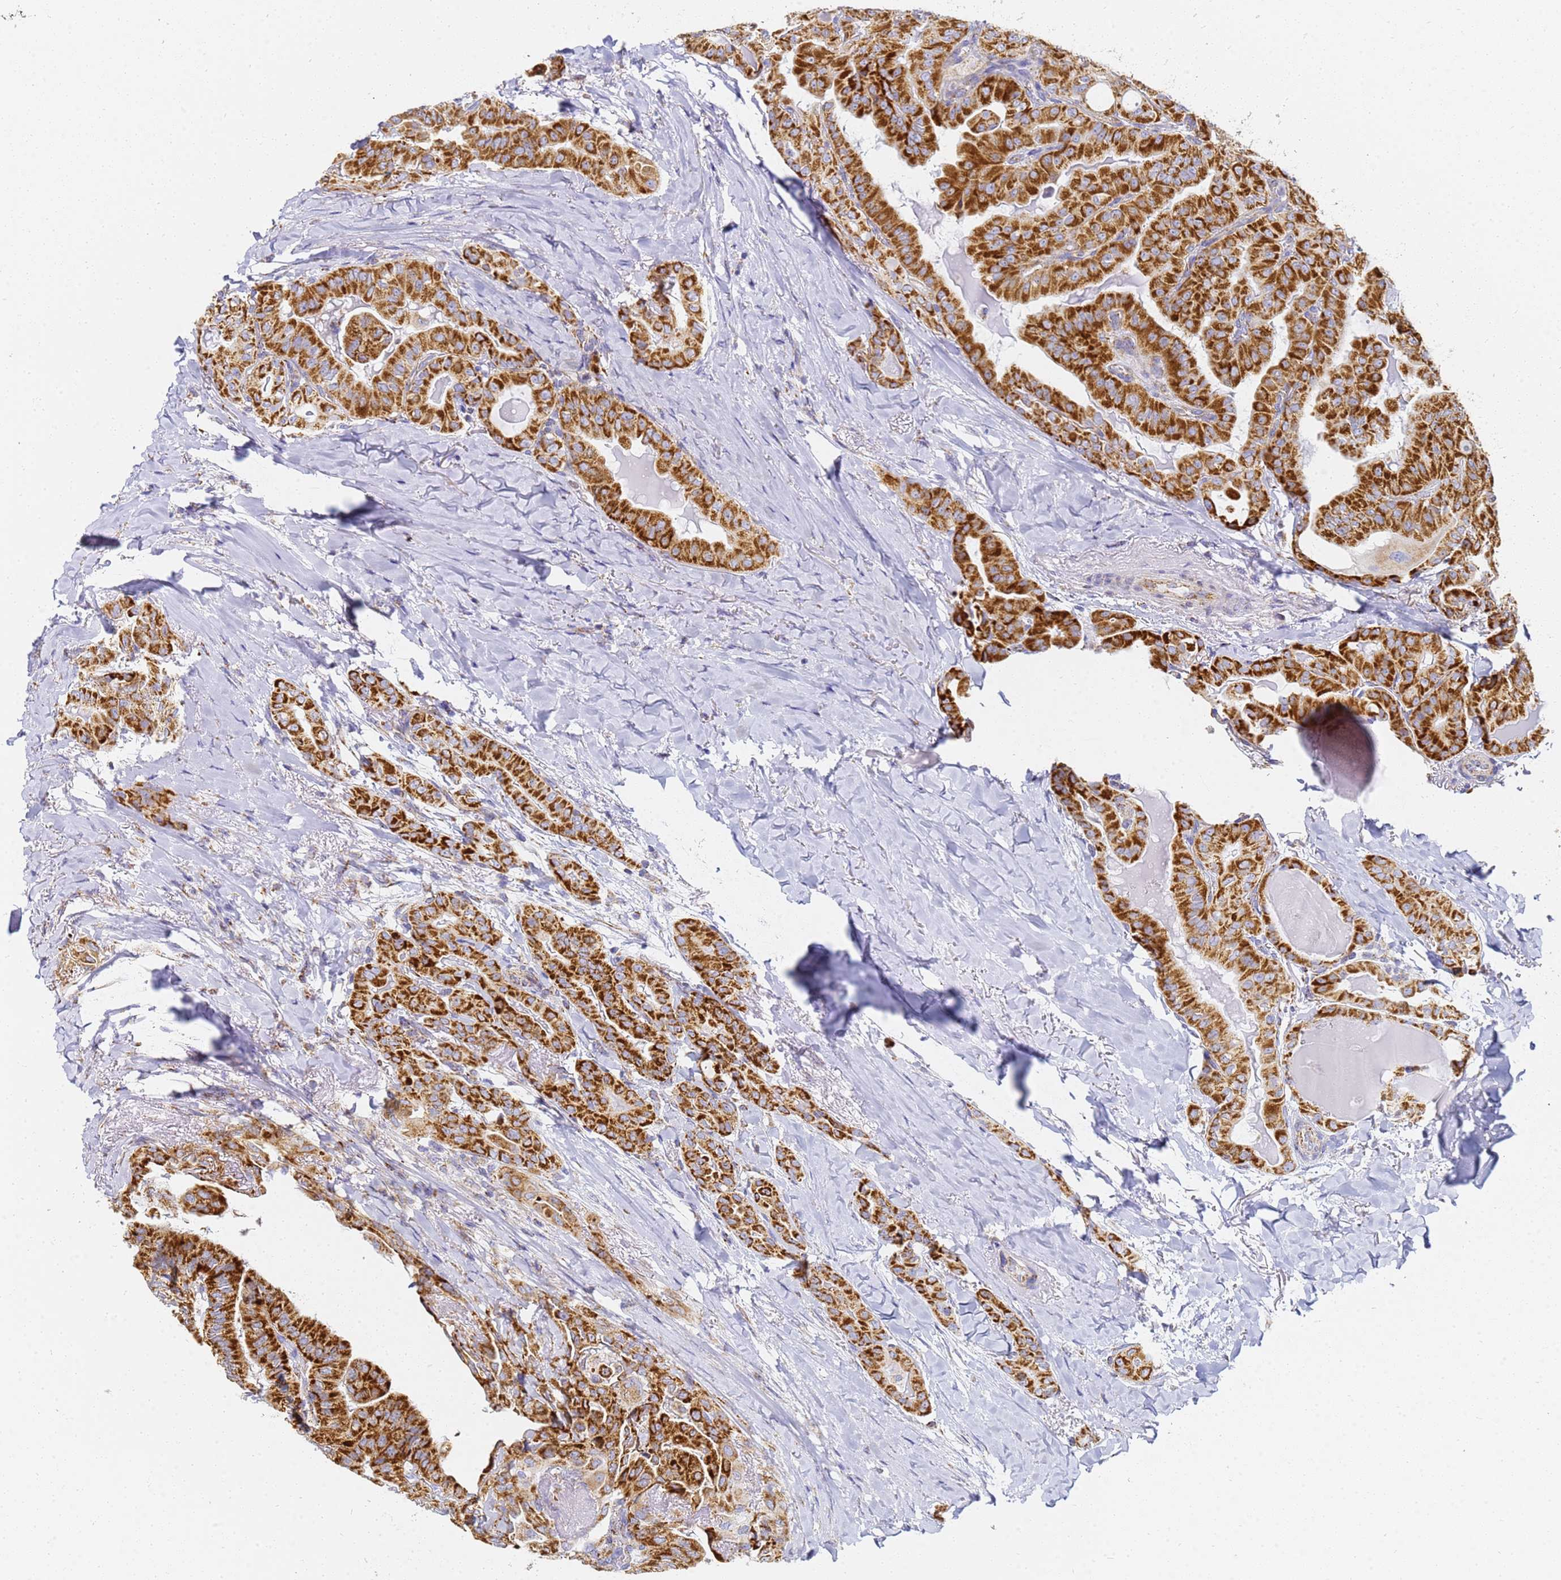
{"staining": {"intensity": "strong", "quantity": ">75%", "location": "cytoplasmic/membranous"}, "tissue": "thyroid cancer", "cell_type": "Tumor cells", "image_type": "cancer", "snomed": [{"axis": "morphology", "description": "Papillary adenocarcinoma, NOS"}, {"axis": "topography", "description": "Thyroid gland"}], "caption": "Tumor cells display high levels of strong cytoplasmic/membranous expression in about >75% of cells in papillary adenocarcinoma (thyroid).", "gene": "CNIH4", "patient": {"sex": "female", "age": 68}}